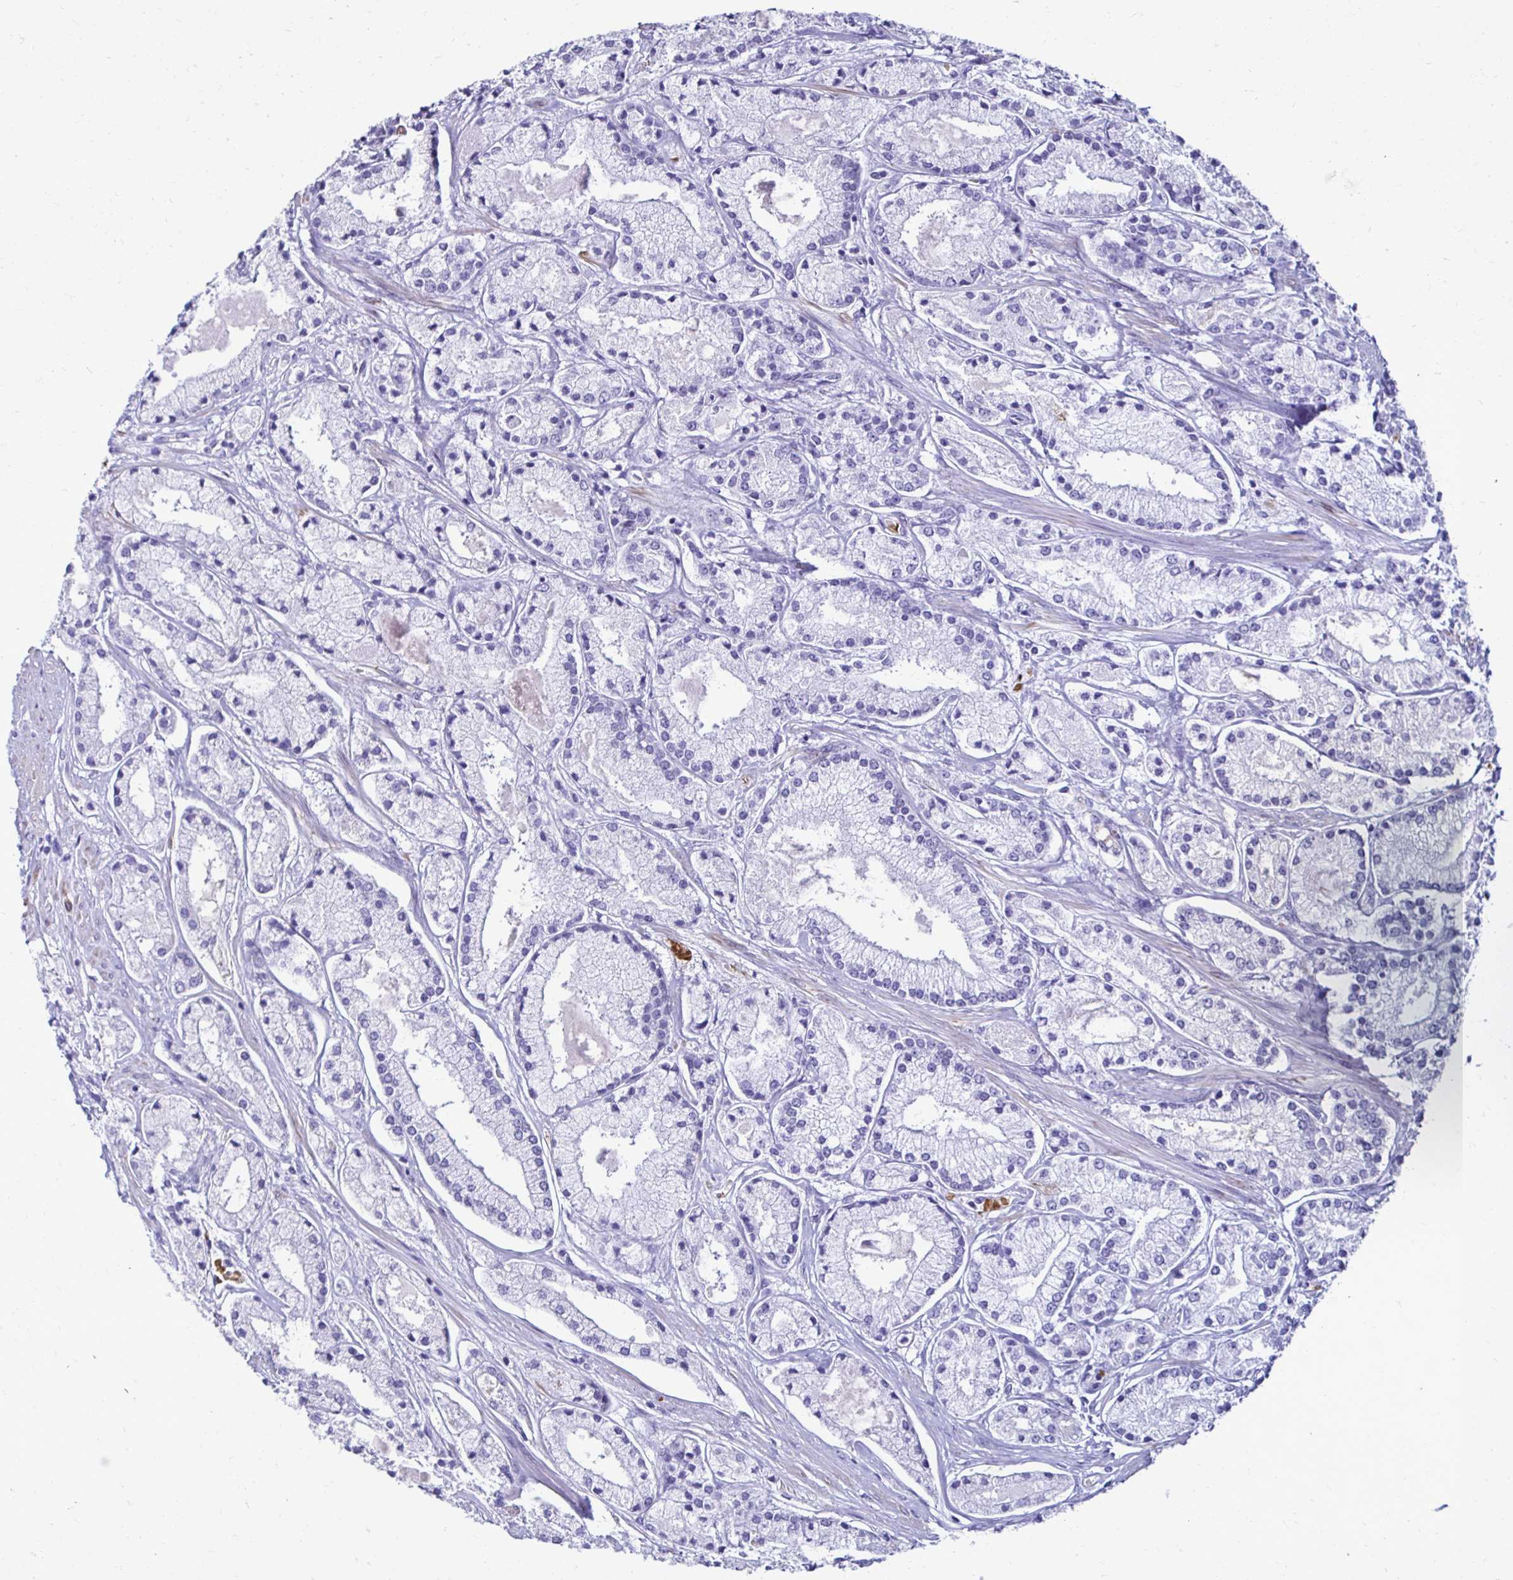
{"staining": {"intensity": "negative", "quantity": "none", "location": "none"}, "tissue": "prostate cancer", "cell_type": "Tumor cells", "image_type": "cancer", "snomed": [{"axis": "morphology", "description": "Adenocarcinoma, High grade"}, {"axis": "topography", "description": "Prostate"}], "caption": "Tumor cells are negative for protein expression in human prostate high-grade adenocarcinoma.", "gene": "RHBDL3", "patient": {"sex": "male", "age": 67}}